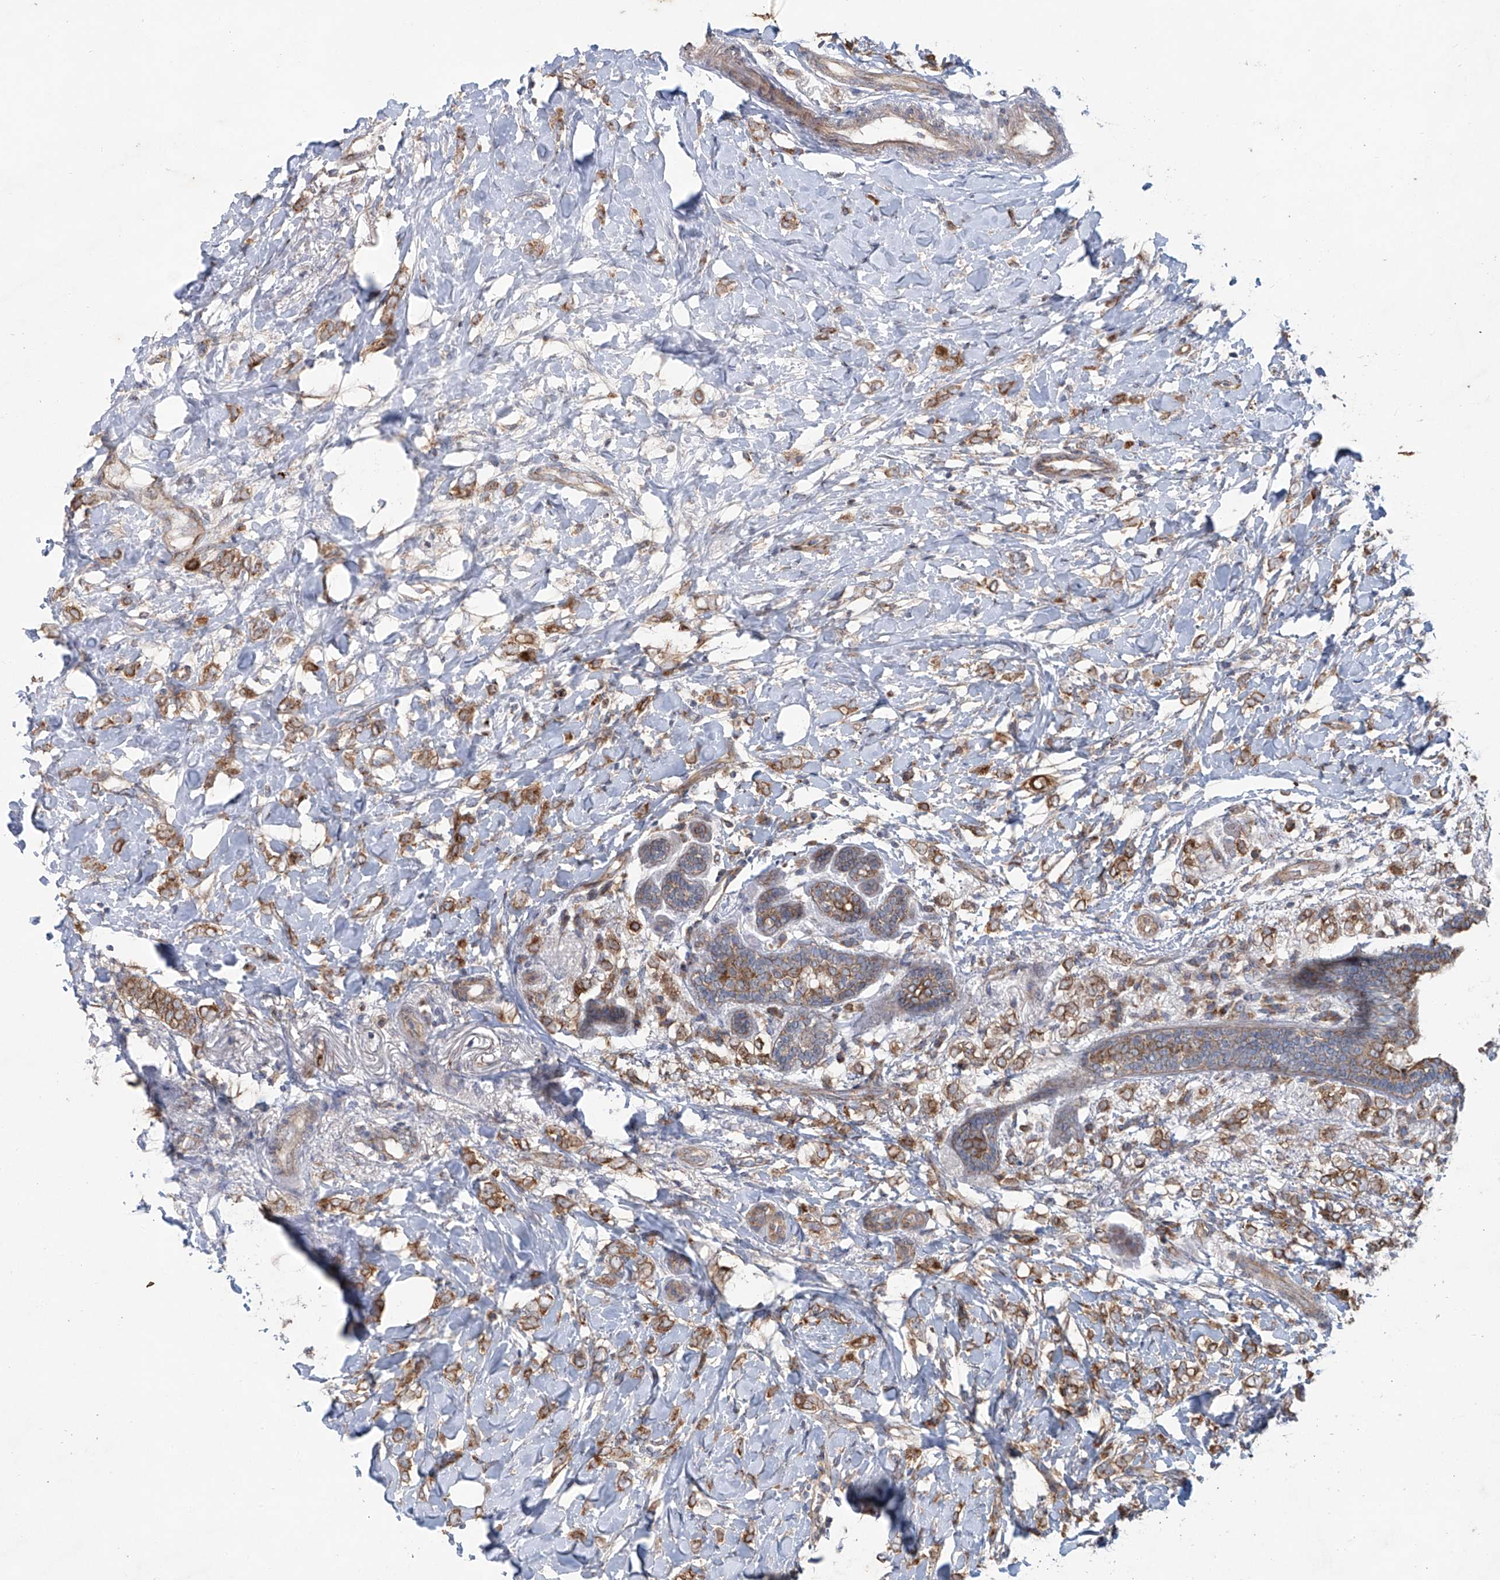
{"staining": {"intensity": "moderate", "quantity": ">75%", "location": "cytoplasmic/membranous"}, "tissue": "breast cancer", "cell_type": "Tumor cells", "image_type": "cancer", "snomed": [{"axis": "morphology", "description": "Normal tissue, NOS"}, {"axis": "morphology", "description": "Lobular carcinoma"}, {"axis": "topography", "description": "Breast"}], "caption": "The histopathology image displays a brown stain indicating the presence of a protein in the cytoplasmic/membranous of tumor cells in breast lobular carcinoma.", "gene": "KLC4", "patient": {"sex": "female", "age": 47}}